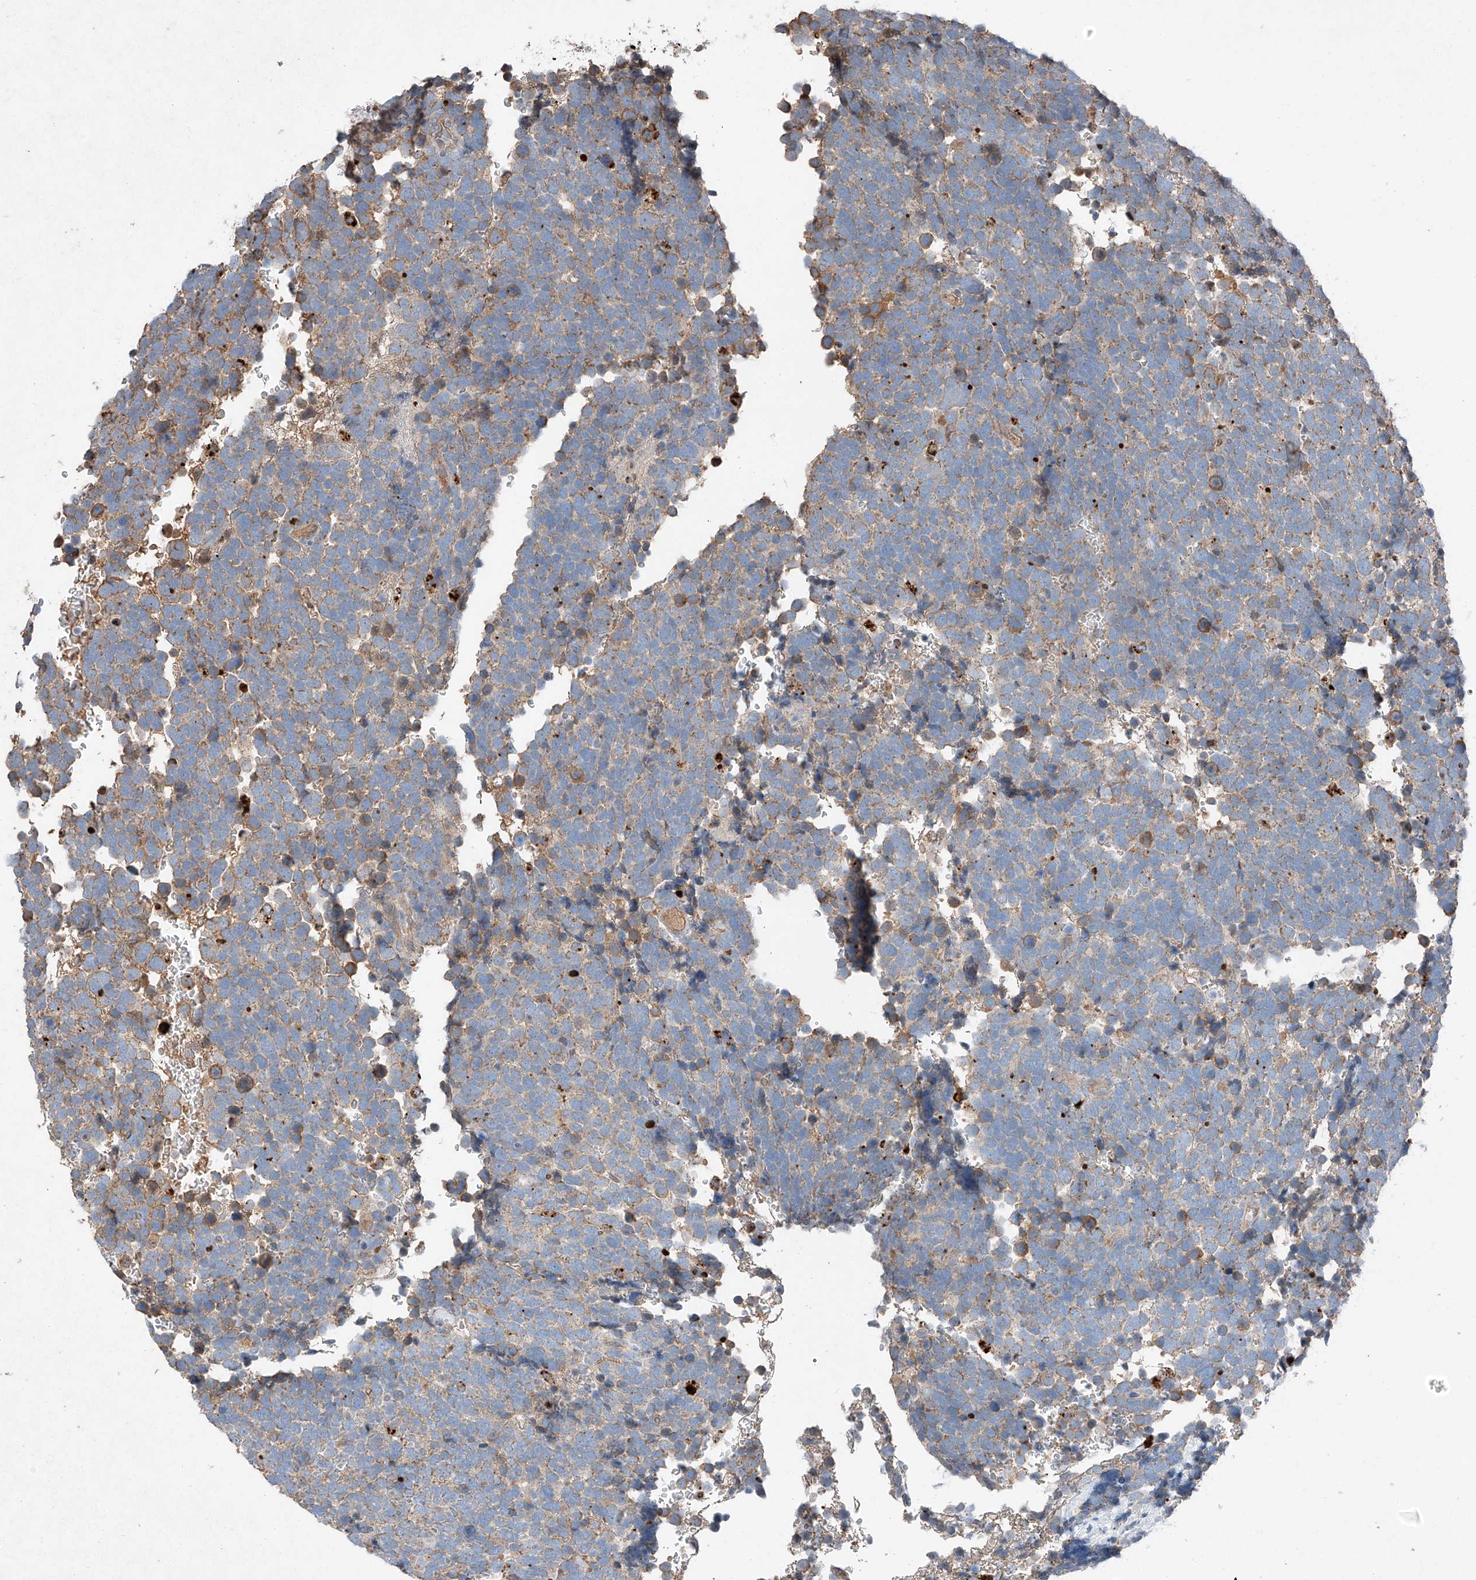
{"staining": {"intensity": "weak", "quantity": "25%-75%", "location": "cytoplasmic/membranous"}, "tissue": "urothelial cancer", "cell_type": "Tumor cells", "image_type": "cancer", "snomed": [{"axis": "morphology", "description": "Urothelial carcinoma, High grade"}, {"axis": "topography", "description": "Urinary bladder"}], "caption": "A brown stain labels weak cytoplasmic/membranous staining of a protein in human high-grade urothelial carcinoma tumor cells.", "gene": "RUSC1", "patient": {"sex": "female", "age": 82}}